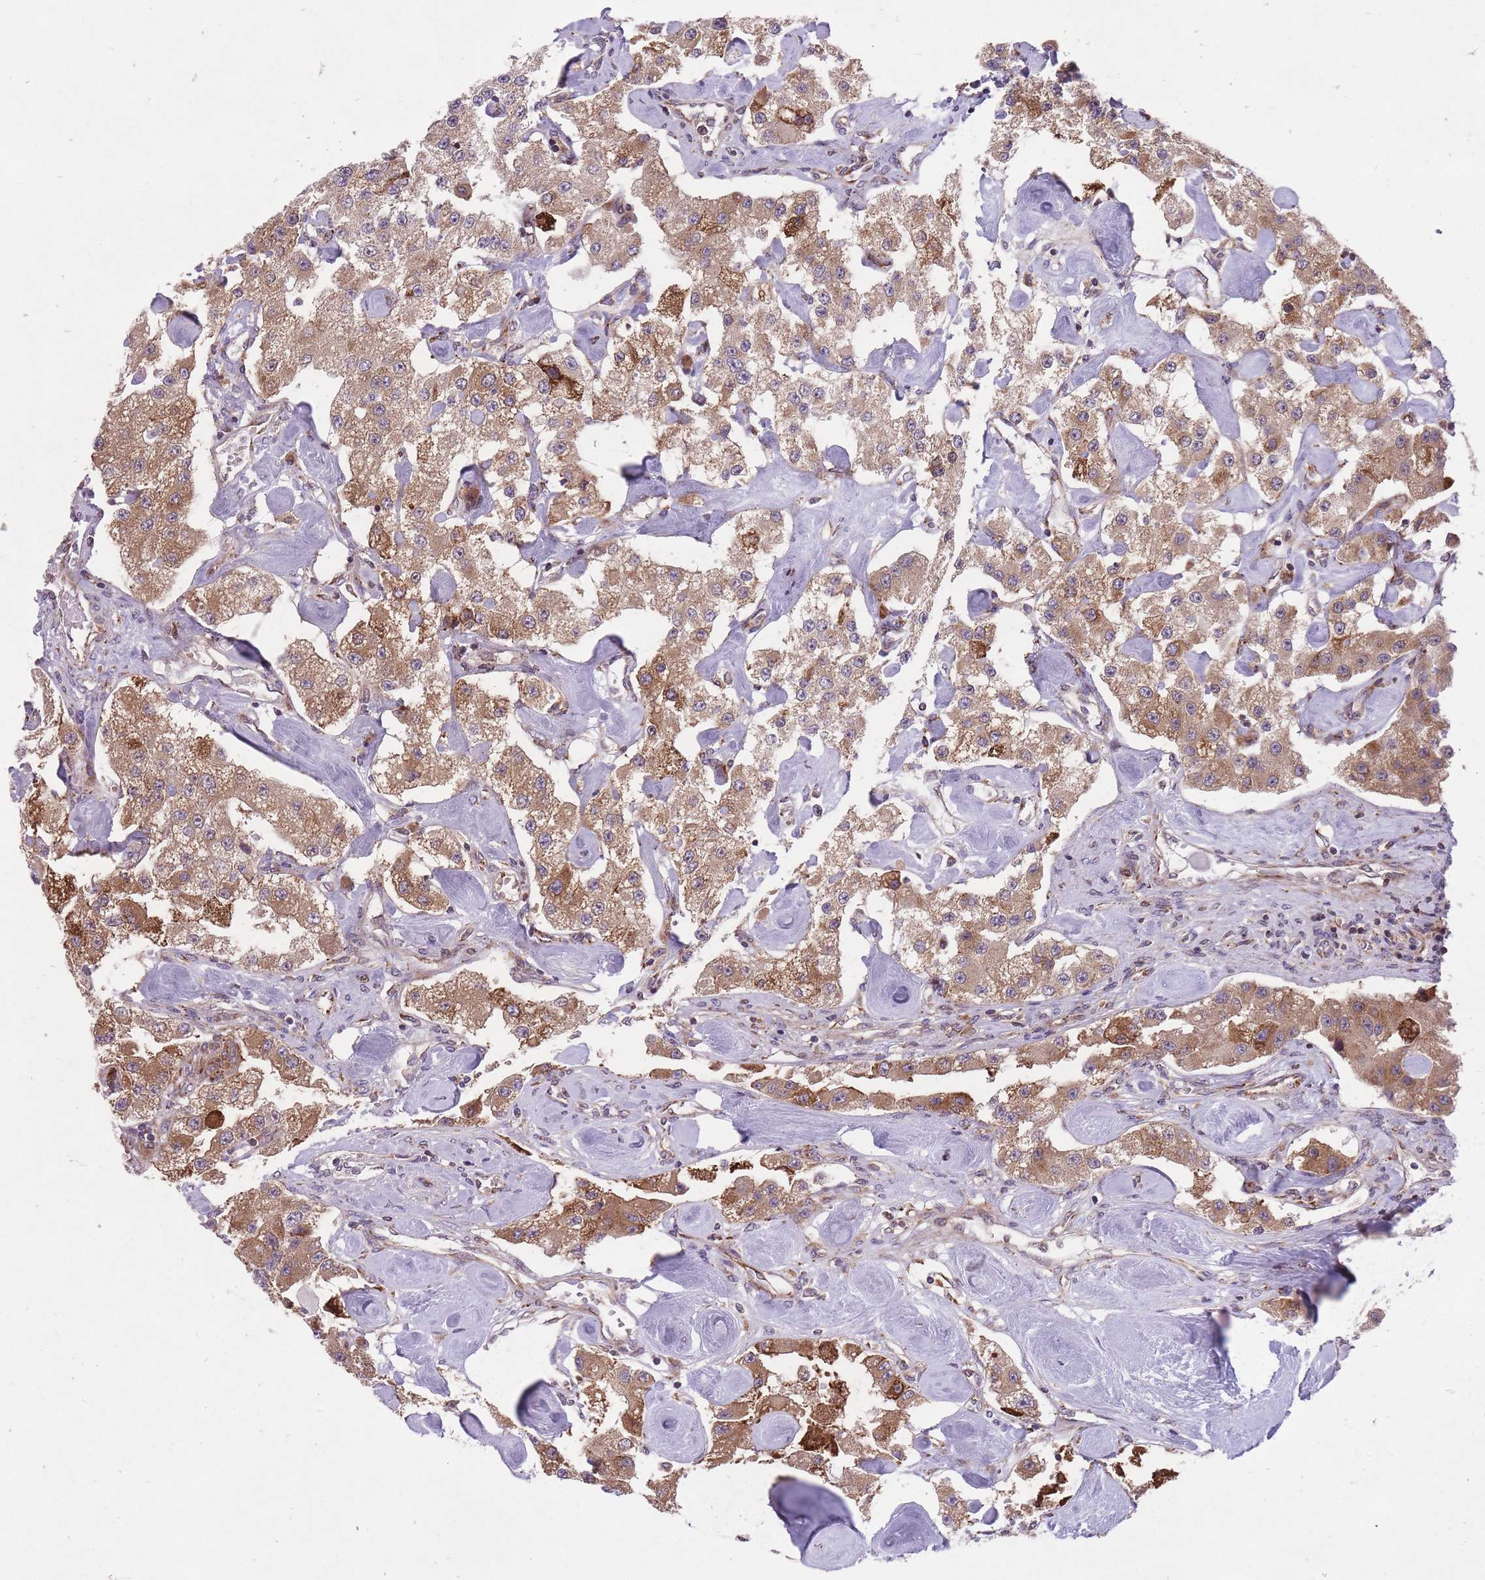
{"staining": {"intensity": "moderate", "quantity": ">75%", "location": "cytoplasmic/membranous"}, "tissue": "carcinoid", "cell_type": "Tumor cells", "image_type": "cancer", "snomed": [{"axis": "morphology", "description": "Carcinoid, malignant, NOS"}, {"axis": "topography", "description": "Pancreas"}], "caption": "This image displays IHC staining of carcinoid, with medium moderate cytoplasmic/membranous staining in about >75% of tumor cells.", "gene": "TTLL3", "patient": {"sex": "male", "age": 41}}